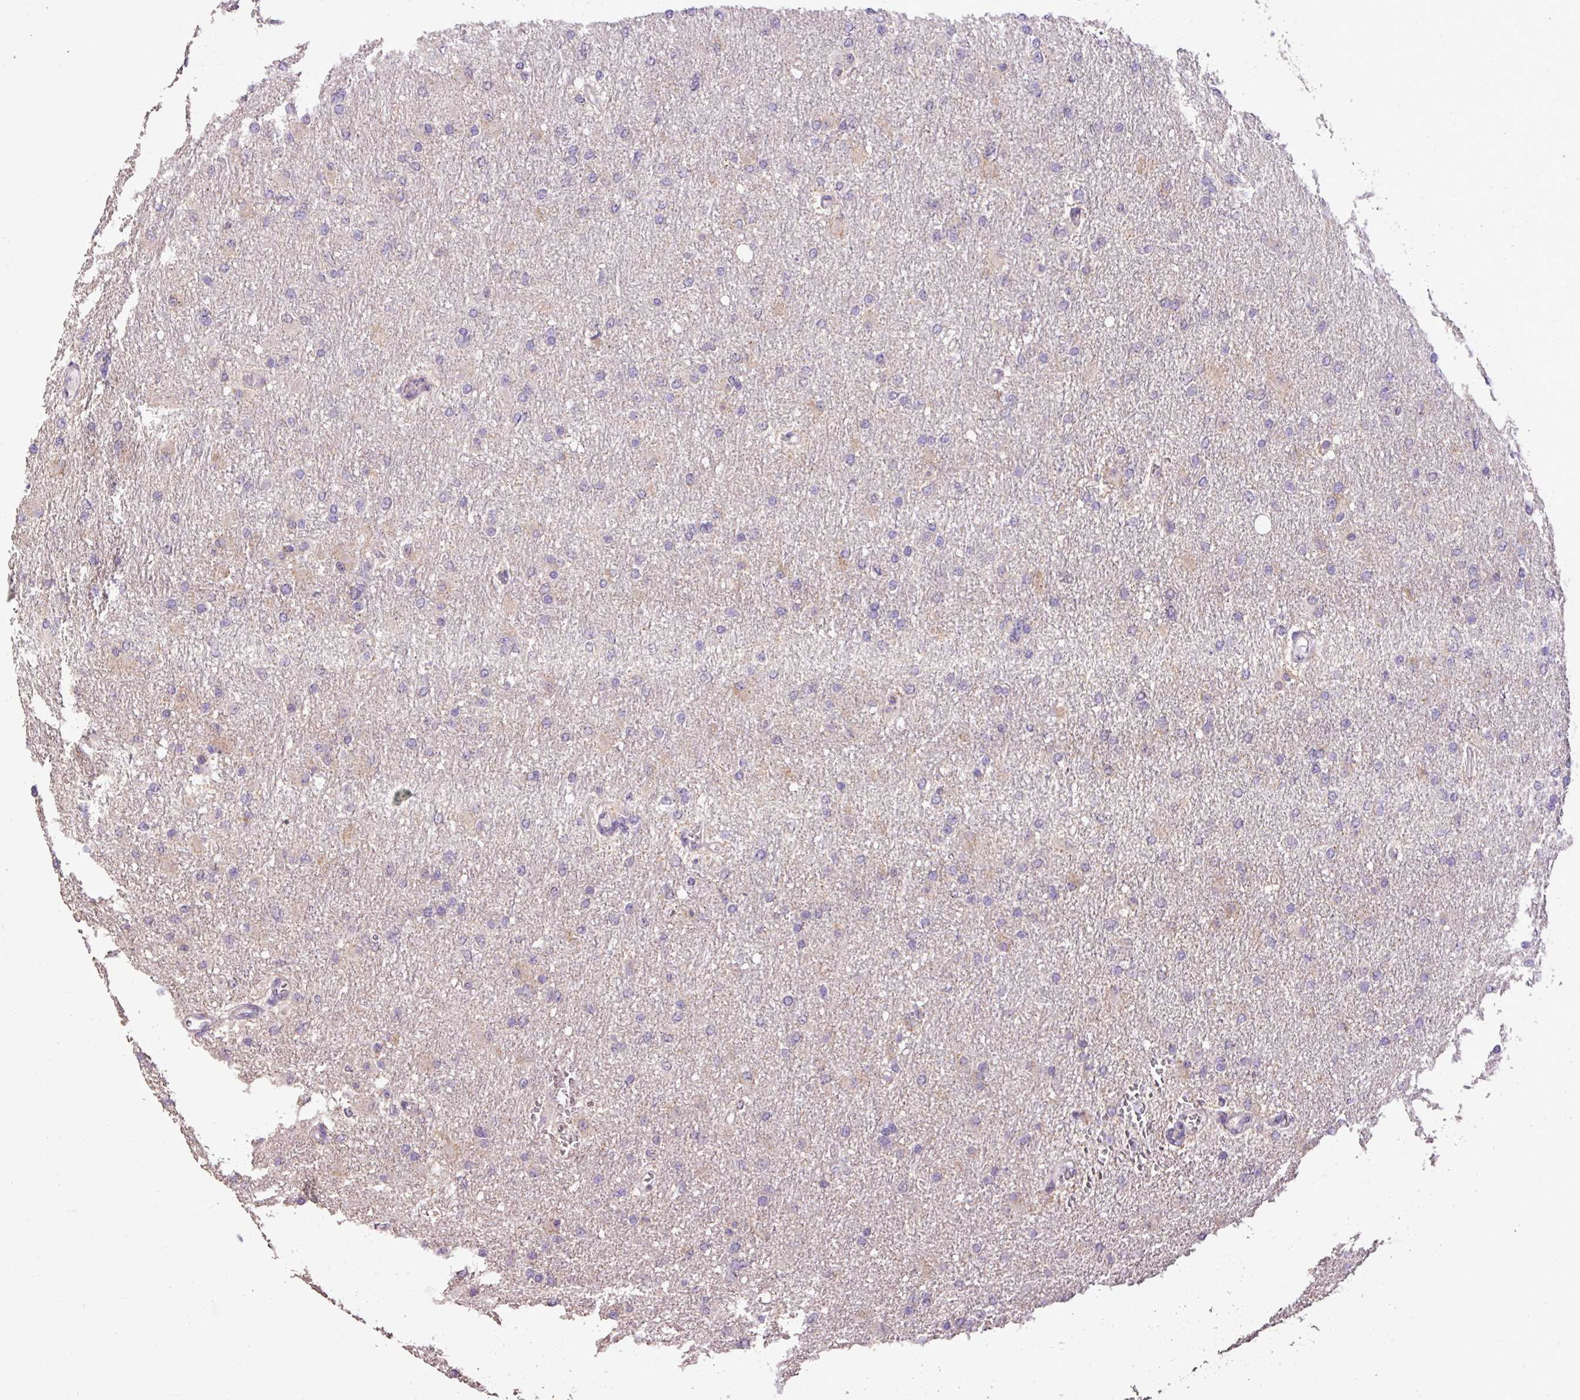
{"staining": {"intensity": "negative", "quantity": "none", "location": "none"}, "tissue": "glioma", "cell_type": "Tumor cells", "image_type": "cancer", "snomed": [{"axis": "morphology", "description": "Glioma, malignant, High grade"}, {"axis": "topography", "description": "Cerebral cortex"}], "caption": "IHC of high-grade glioma (malignant) reveals no positivity in tumor cells.", "gene": "ALDH2", "patient": {"sex": "female", "age": 36}}